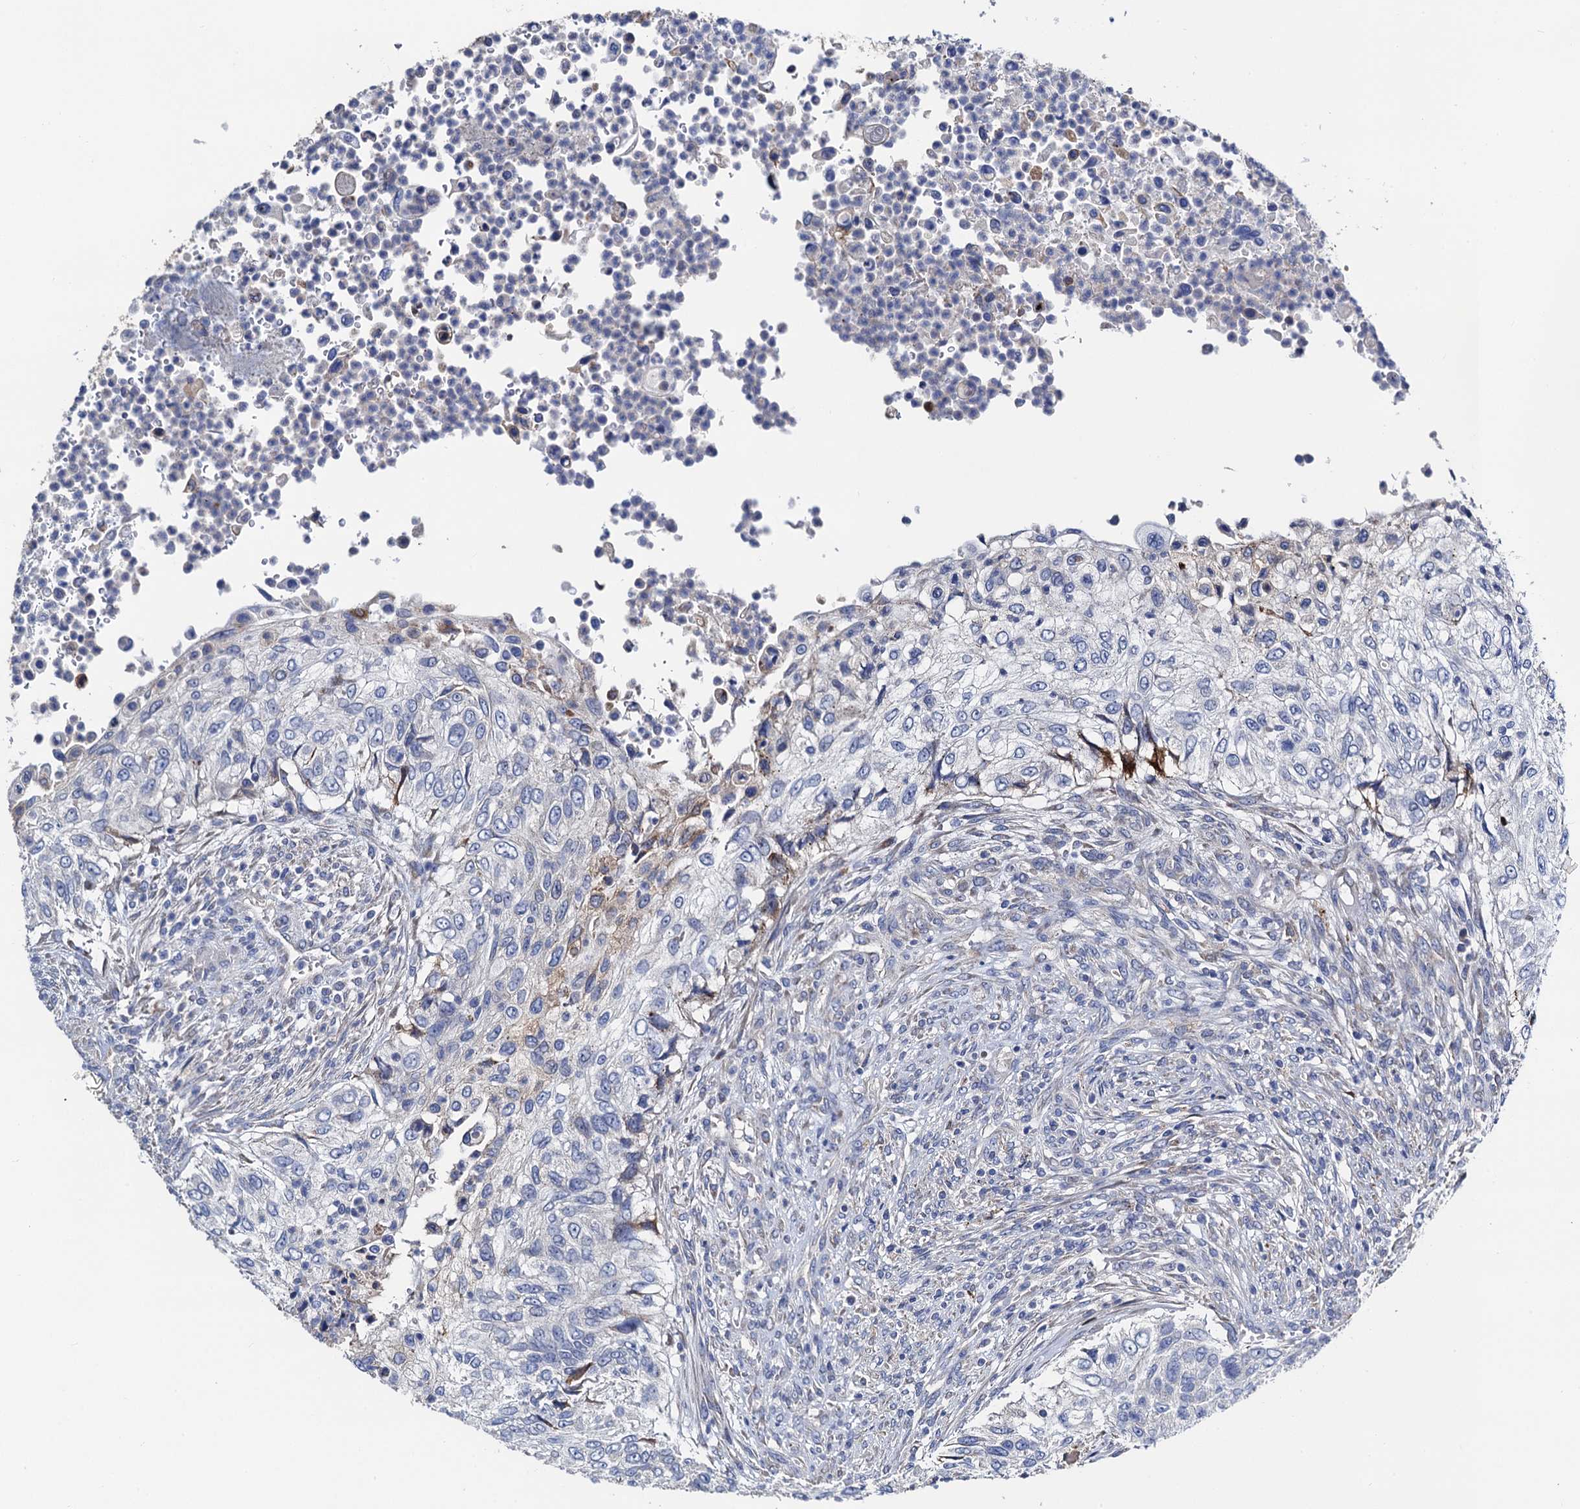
{"staining": {"intensity": "negative", "quantity": "none", "location": "none"}, "tissue": "urothelial cancer", "cell_type": "Tumor cells", "image_type": "cancer", "snomed": [{"axis": "morphology", "description": "Urothelial carcinoma, High grade"}, {"axis": "topography", "description": "Urinary bladder"}], "caption": "Tumor cells are negative for brown protein staining in urothelial cancer.", "gene": "FREM3", "patient": {"sex": "female", "age": 60}}